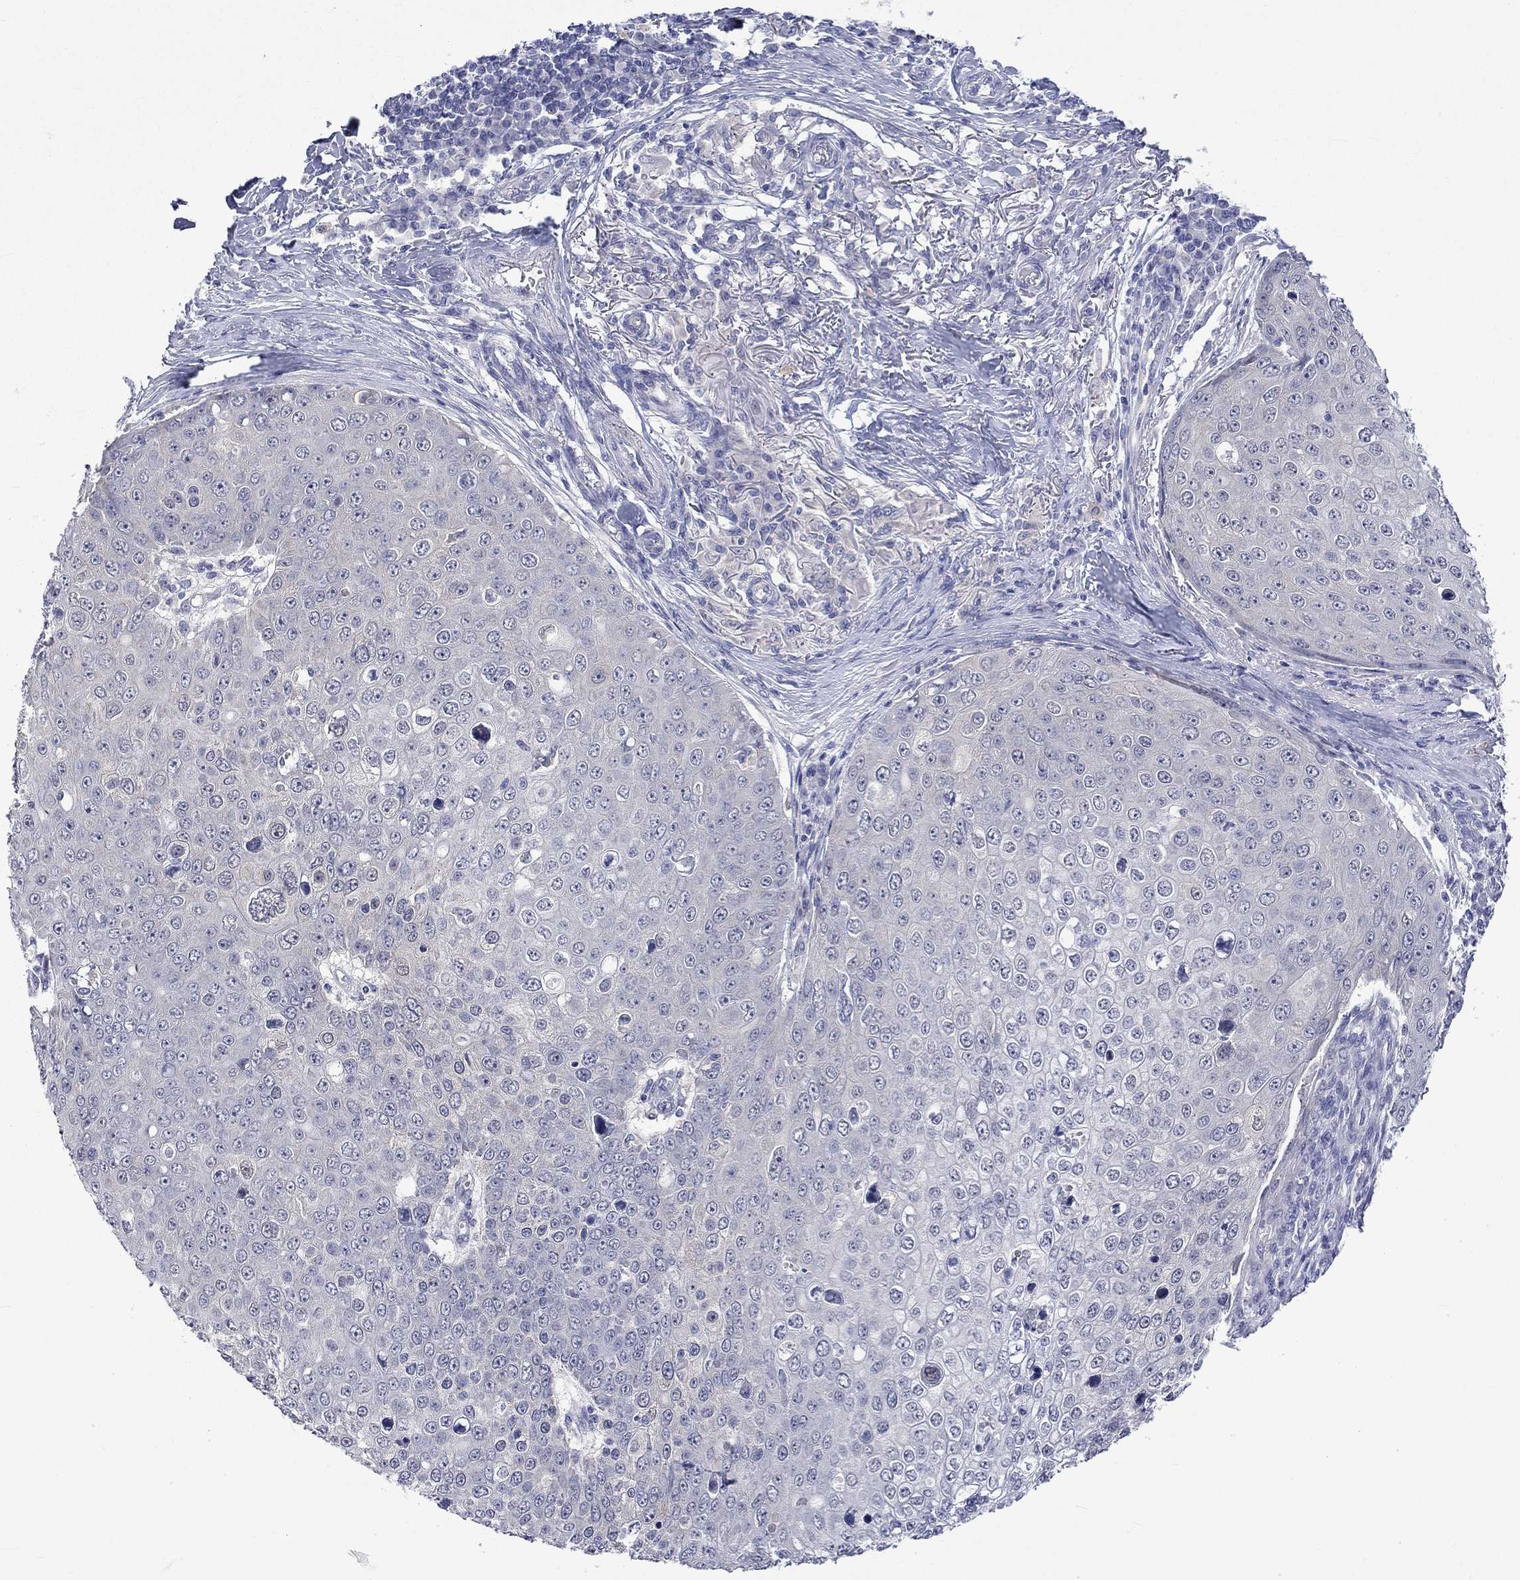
{"staining": {"intensity": "negative", "quantity": "none", "location": "none"}, "tissue": "skin cancer", "cell_type": "Tumor cells", "image_type": "cancer", "snomed": [{"axis": "morphology", "description": "Squamous cell carcinoma, NOS"}, {"axis": "topography", "description": "Skin"}], "caption": "Immunohistochemical staining of human skin squamous cell carcinoma demonstrates no significant expression in tumor cells.", "gene": "CERS1", "patient": {"sex": "male", "age": 71}}